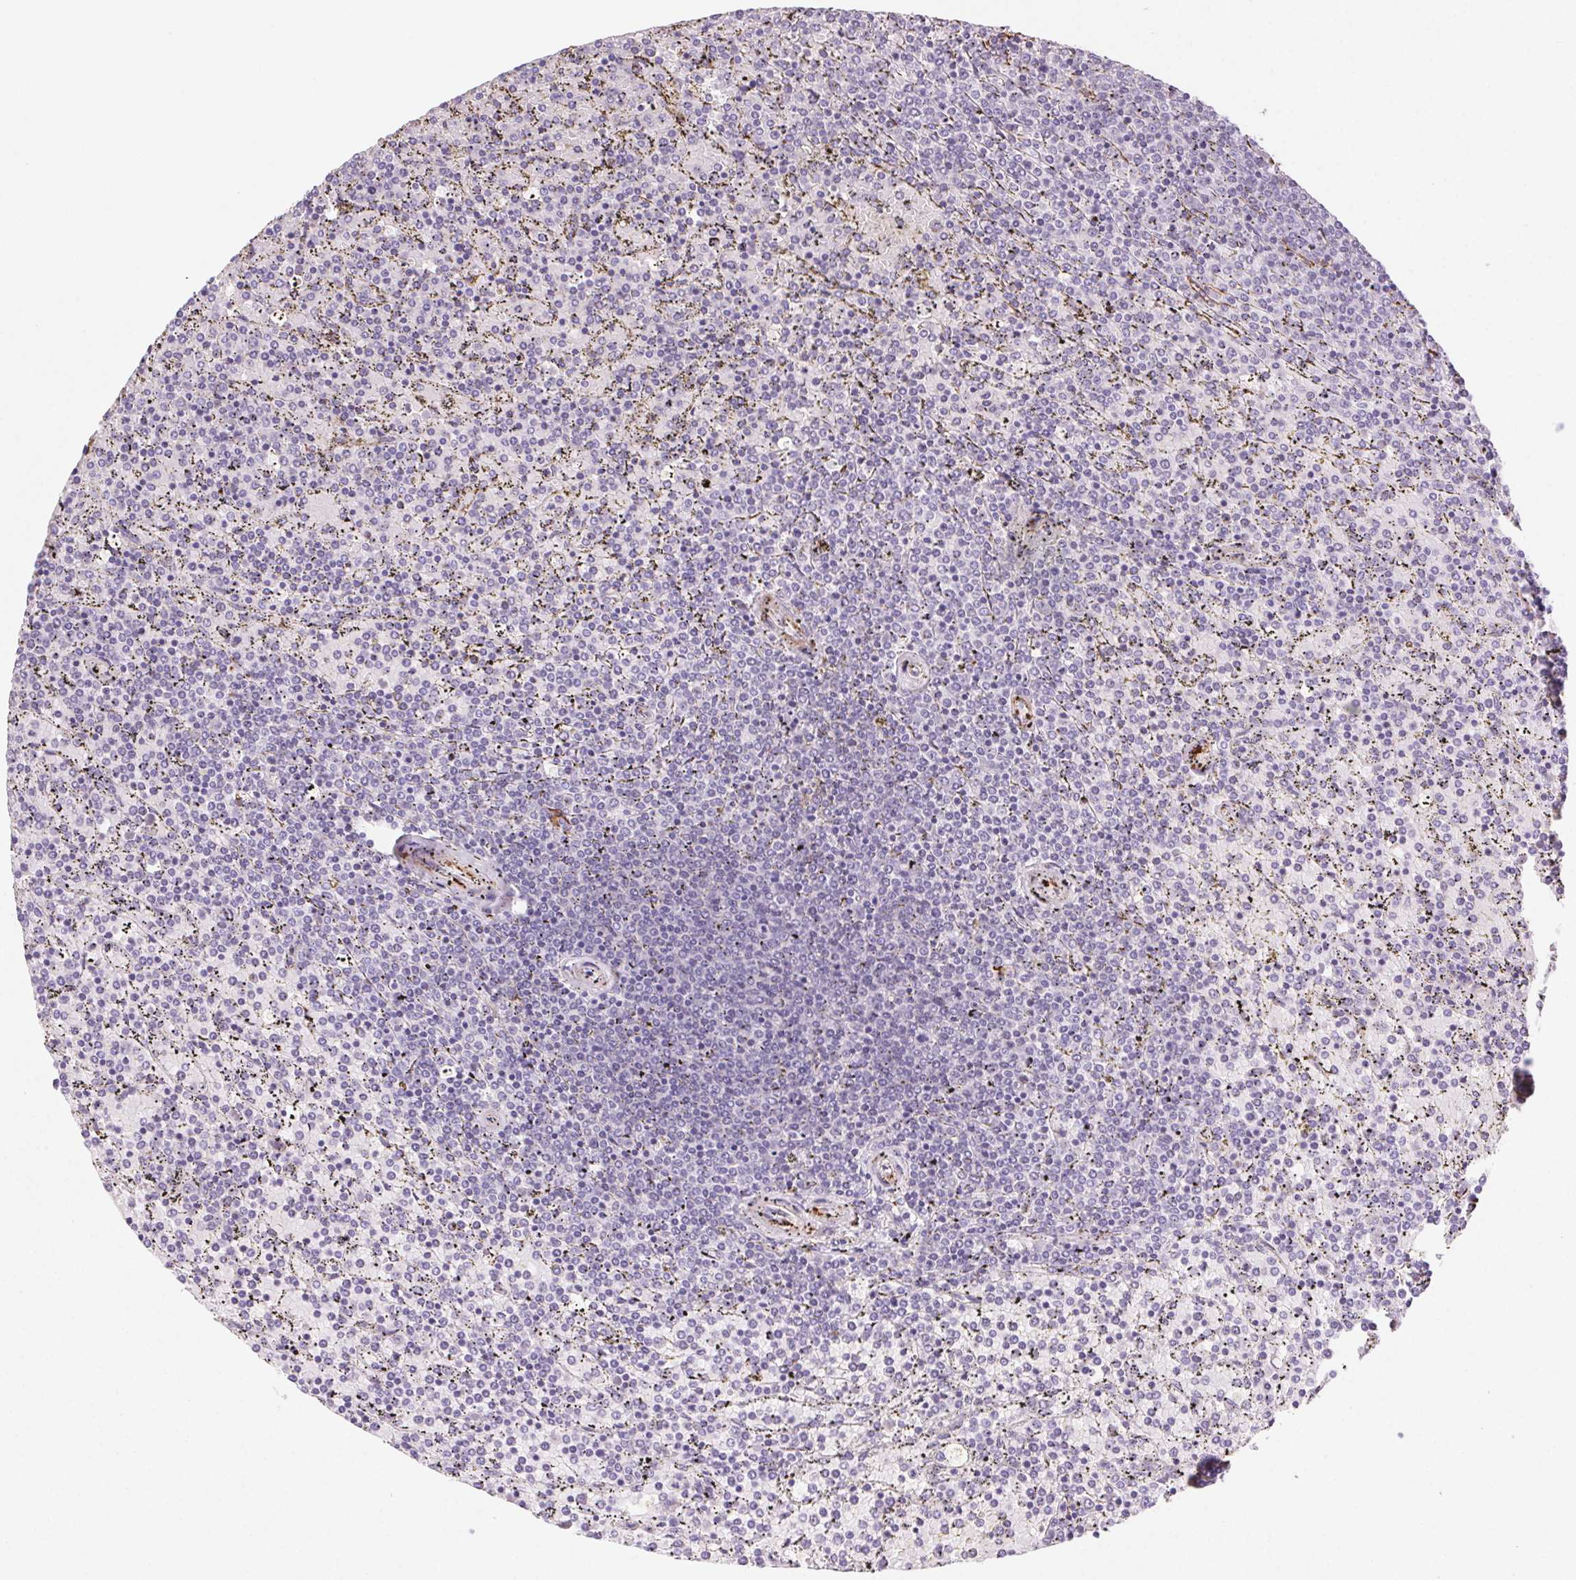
{"staining": {"intensity": "negative", "quantity": "none", "location": "none"}, "tissue": "lymphoma", "cell_type": "Tumor cells", "image_type": "cancer", "snomed": [{"axis": "morphology", "description": "Malignant lymphoma, non-Hodgkin's type, Low grade"}, {"axis": "topography", "description": "Spleen"}], "caption": "A high-resolution histopathology image shows immunohistochemistry staining of lymphoma, which displays no significant staining in tumor cells. (IHC, brightfield microscopy, high magnification).", "gene": "GPX8", "patient": {"sex": "female", "age": 77}}